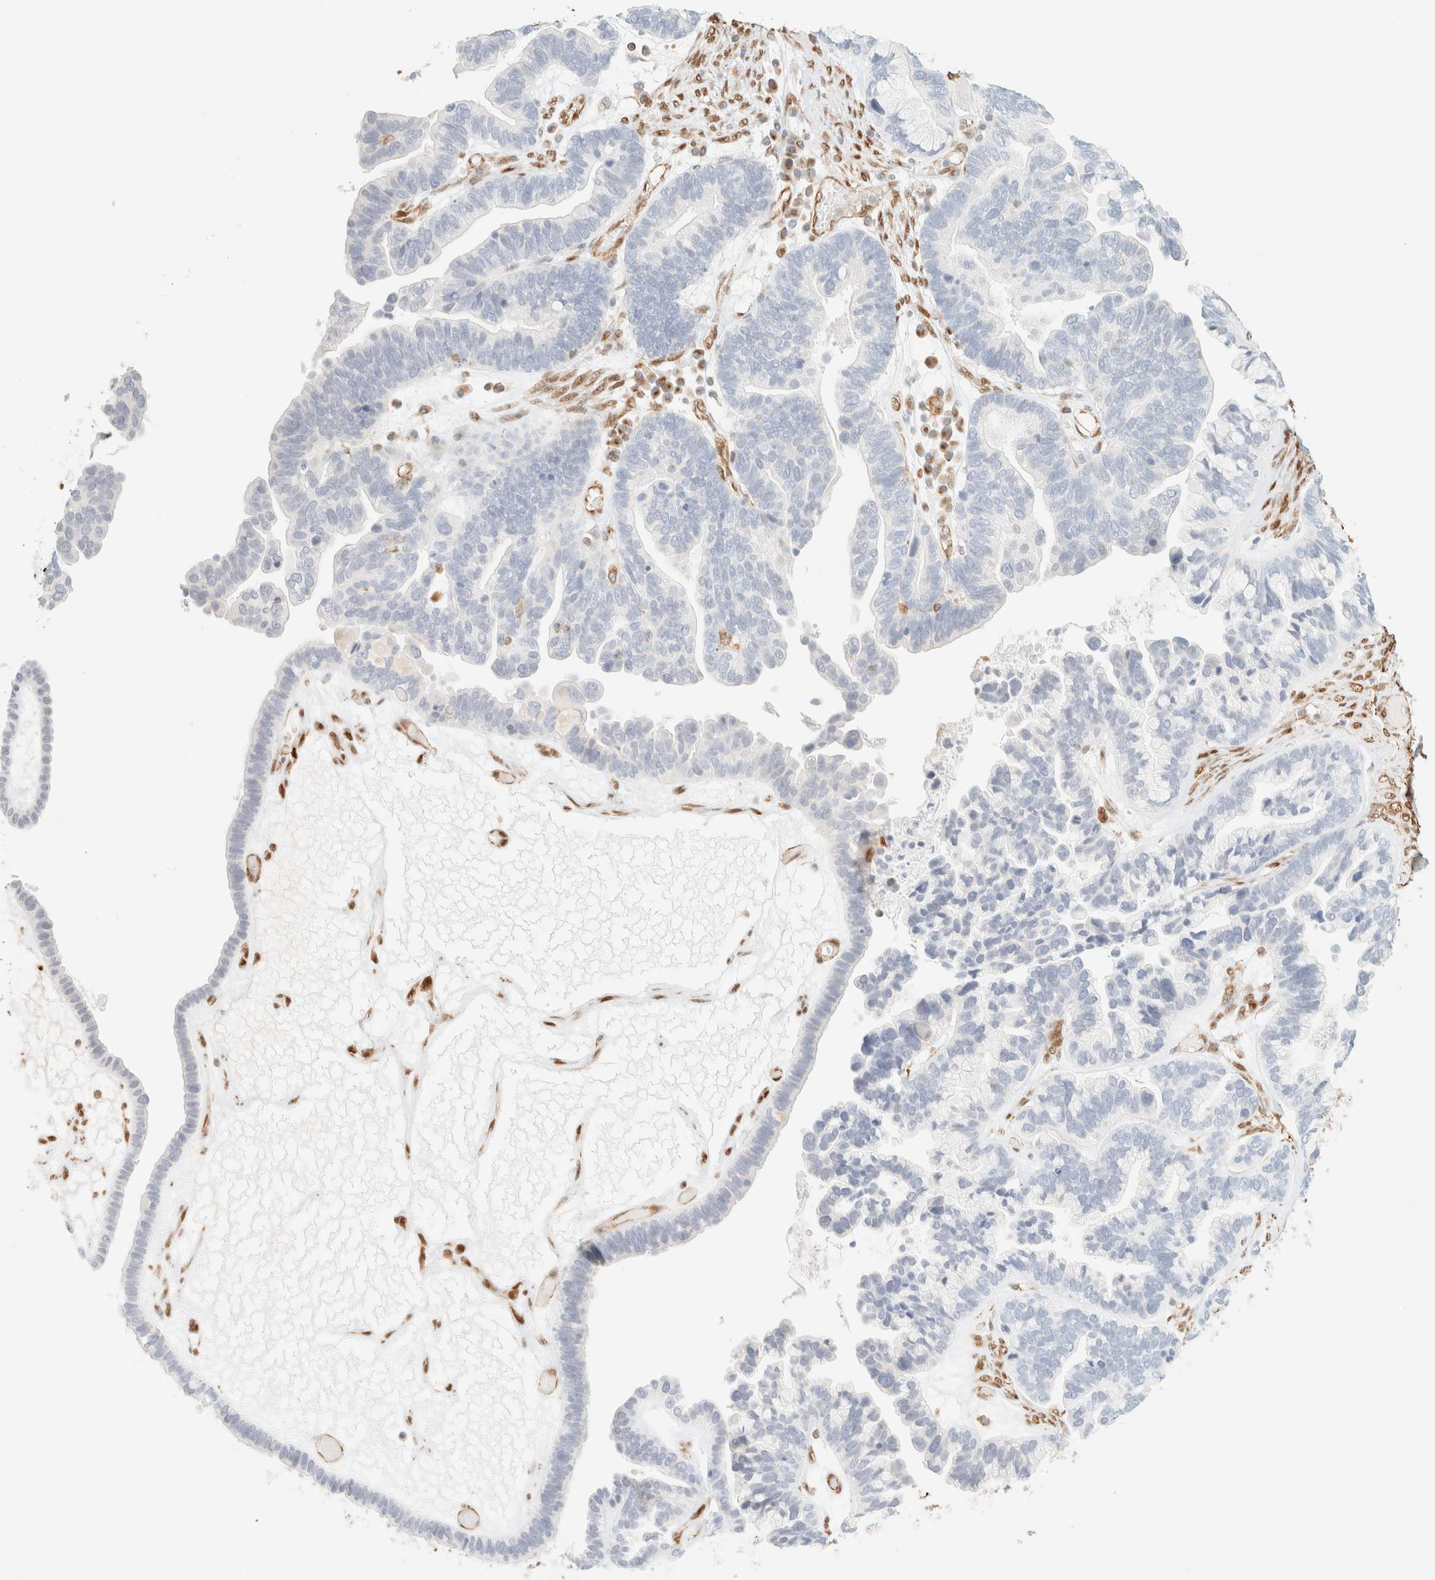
{"staining": {"intensity": "negative", "quantity": "none", "location": "none"}, "tissue": "ovarian cancer", "cell_type": "Tumor cells", "image_type": "cancer", "snomed": [{"axis": "morphology", "description": "Cystadenocarcinoma, serous, NOS"}, {"axis": "topography", "description": "Ovary"}], "caption": "DAB immunohistochemical staining of ovarian cancer (serous cystadenocarcinoma) shows no significant staining in tumor cells.", "gene": "ZSCAN18", "patient": {"sex": "female", "age": 56}}